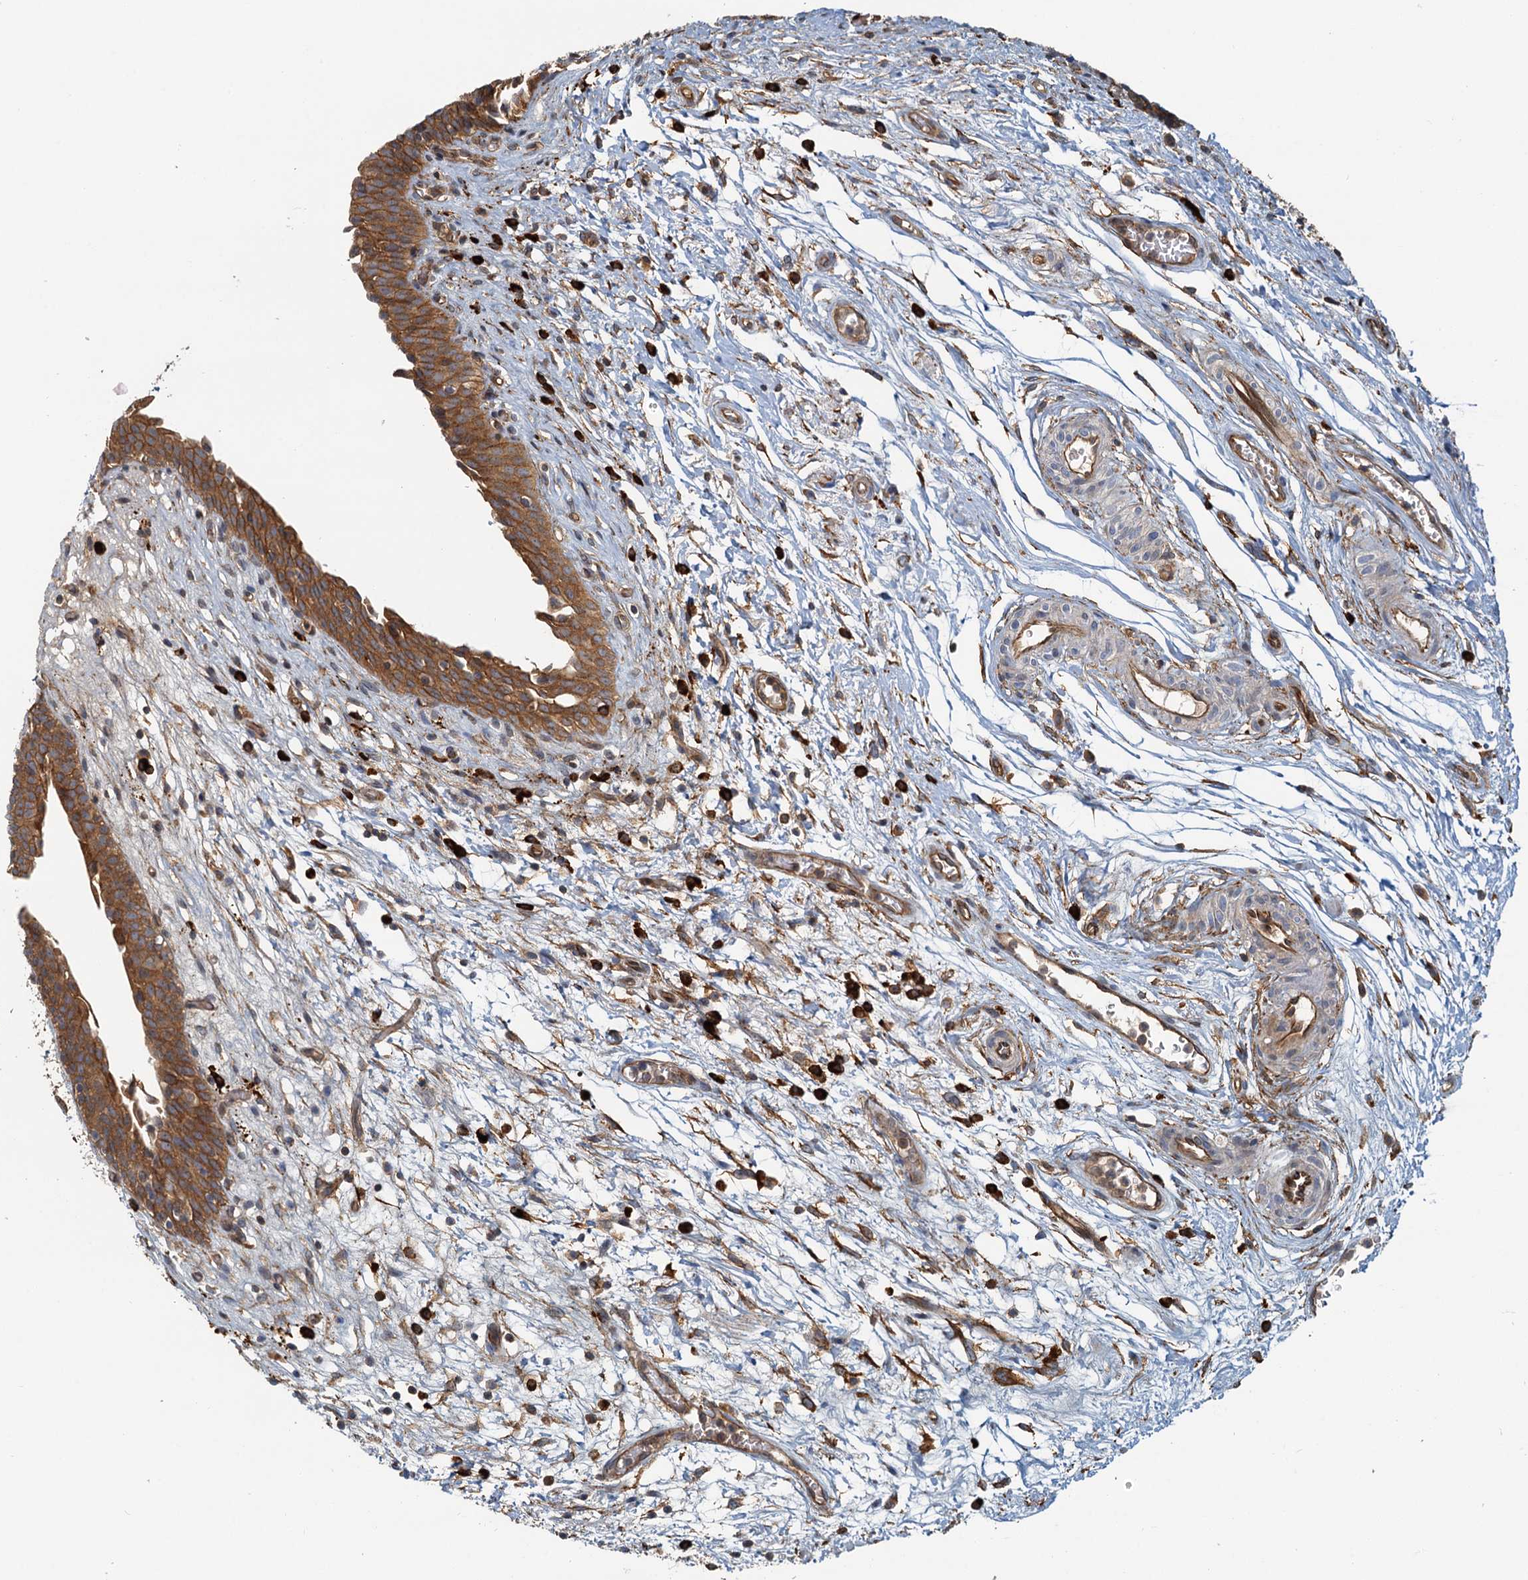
{"staining": {"intensity": "moderate", "quantity": ">75%", "location": "cytoplasmic/membranous"}, "tissue": "urinary bladder", "cell_type": "Urothelial cells", "image_type": "normal", "snomed": [{"axis": "morphology", "description": "Normal tissue, NOS"}, {"axis": "topography", "description": "Urinary bladder"}], "caption": "Immunohistochemical staining of benign urinary bladder reveals >75% levels of moderate cytoplasmic/membranous protein positivity in about >75% of urothelial cells. The protein of interest is shown in brown color, while the nuclei are stained blue.", "gene": "NIPAL3", "patient": {"sex": "male", "age": 83}}